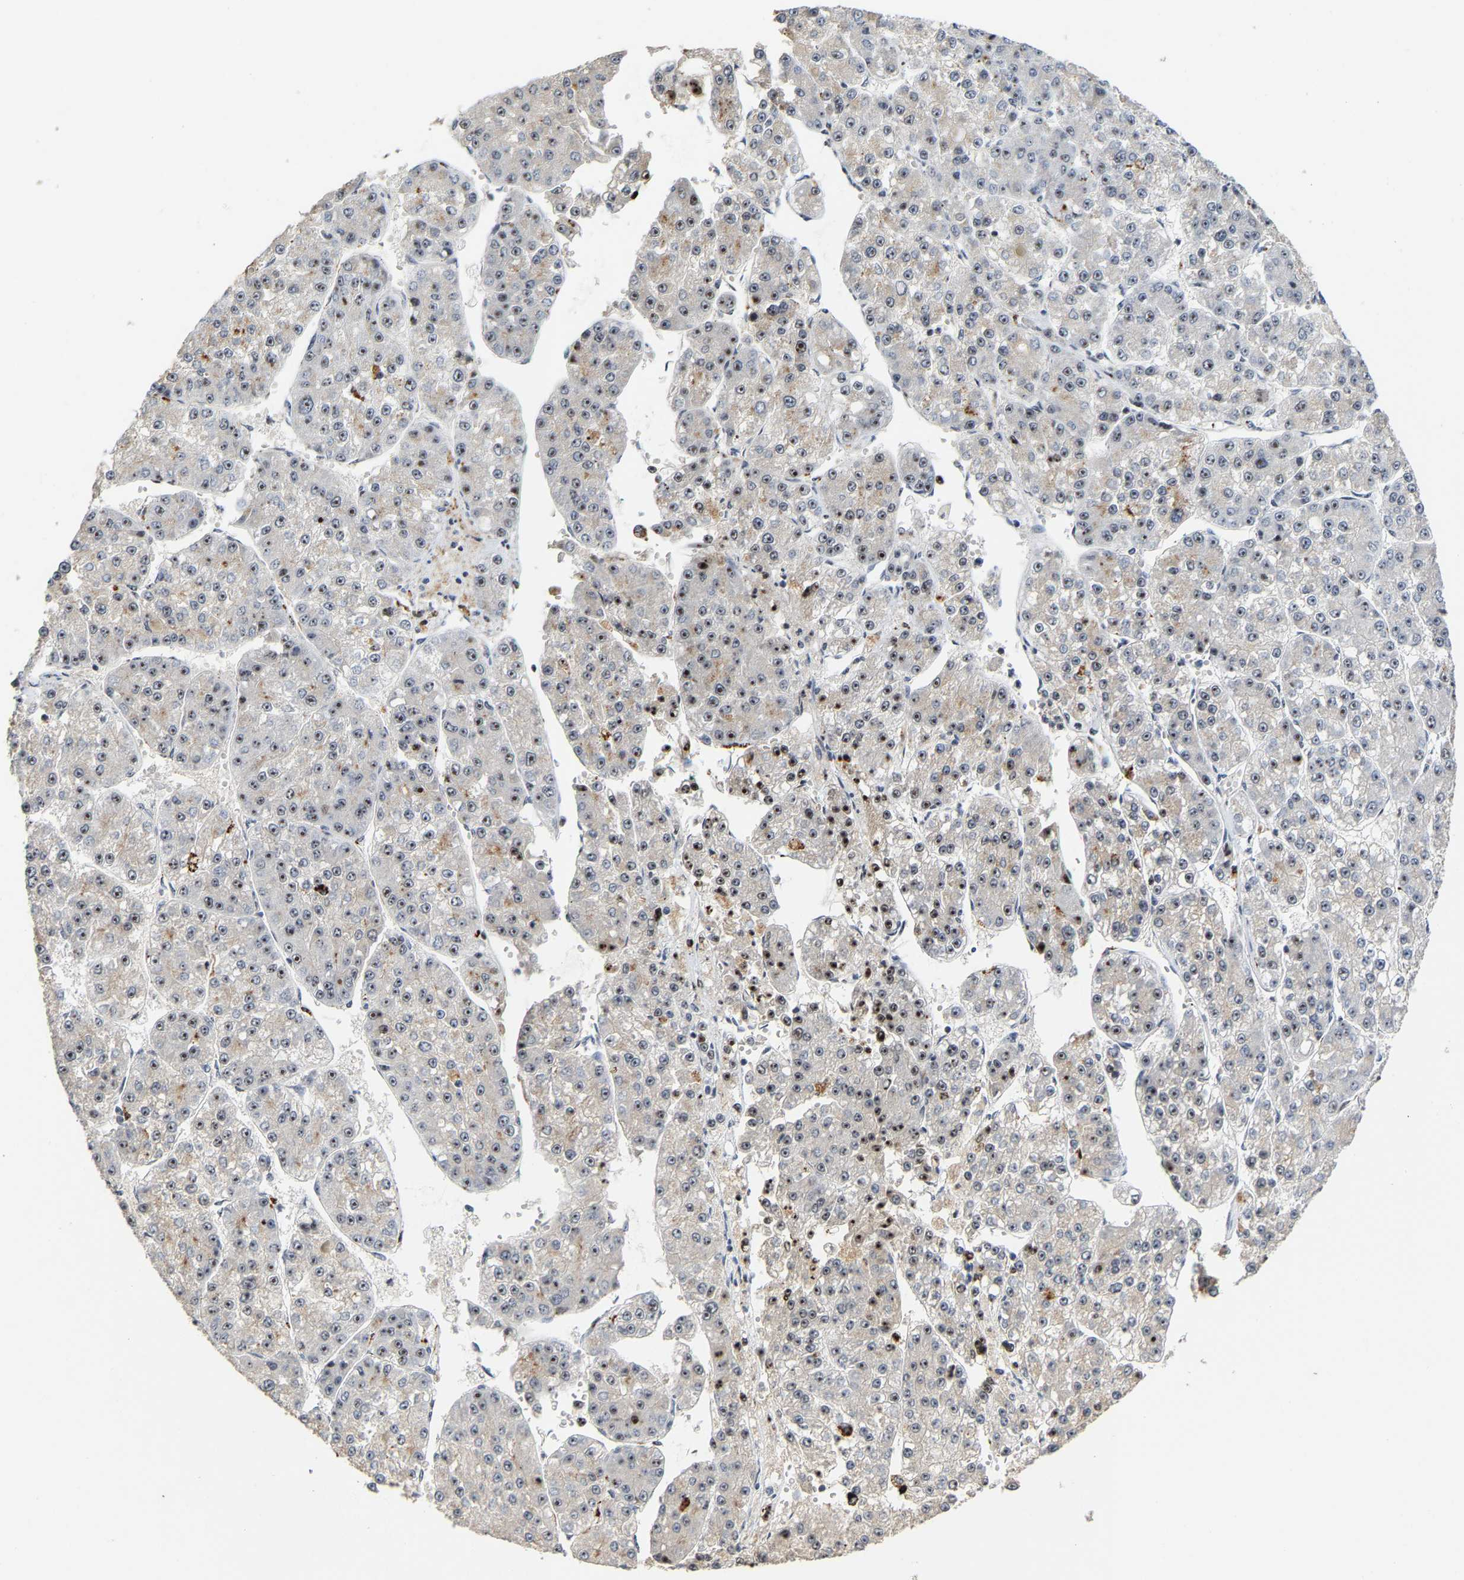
{"staining": {"intensity": "strong", "quantity": "<25%", "location": "nuclear"}, "tissue": "liver cancer", "cell_type": "Tumor cells", "image_type": "cancer", "snomed": [{"axis": "morphology", "description": "Carcinoma, Hepatocellular, NOS"}, {"axis": "topography", "description": "Liver"}], "caption": "DAB (3,3'-diaminobenzidine) immunohistochemical staining of human hepatocellular carcinoma (liver) shows strong nuclear protein positivity in approximately <25% of tumor cells.", "gene": "NOP58", "patient": {"sex": "female", "age": 73}}